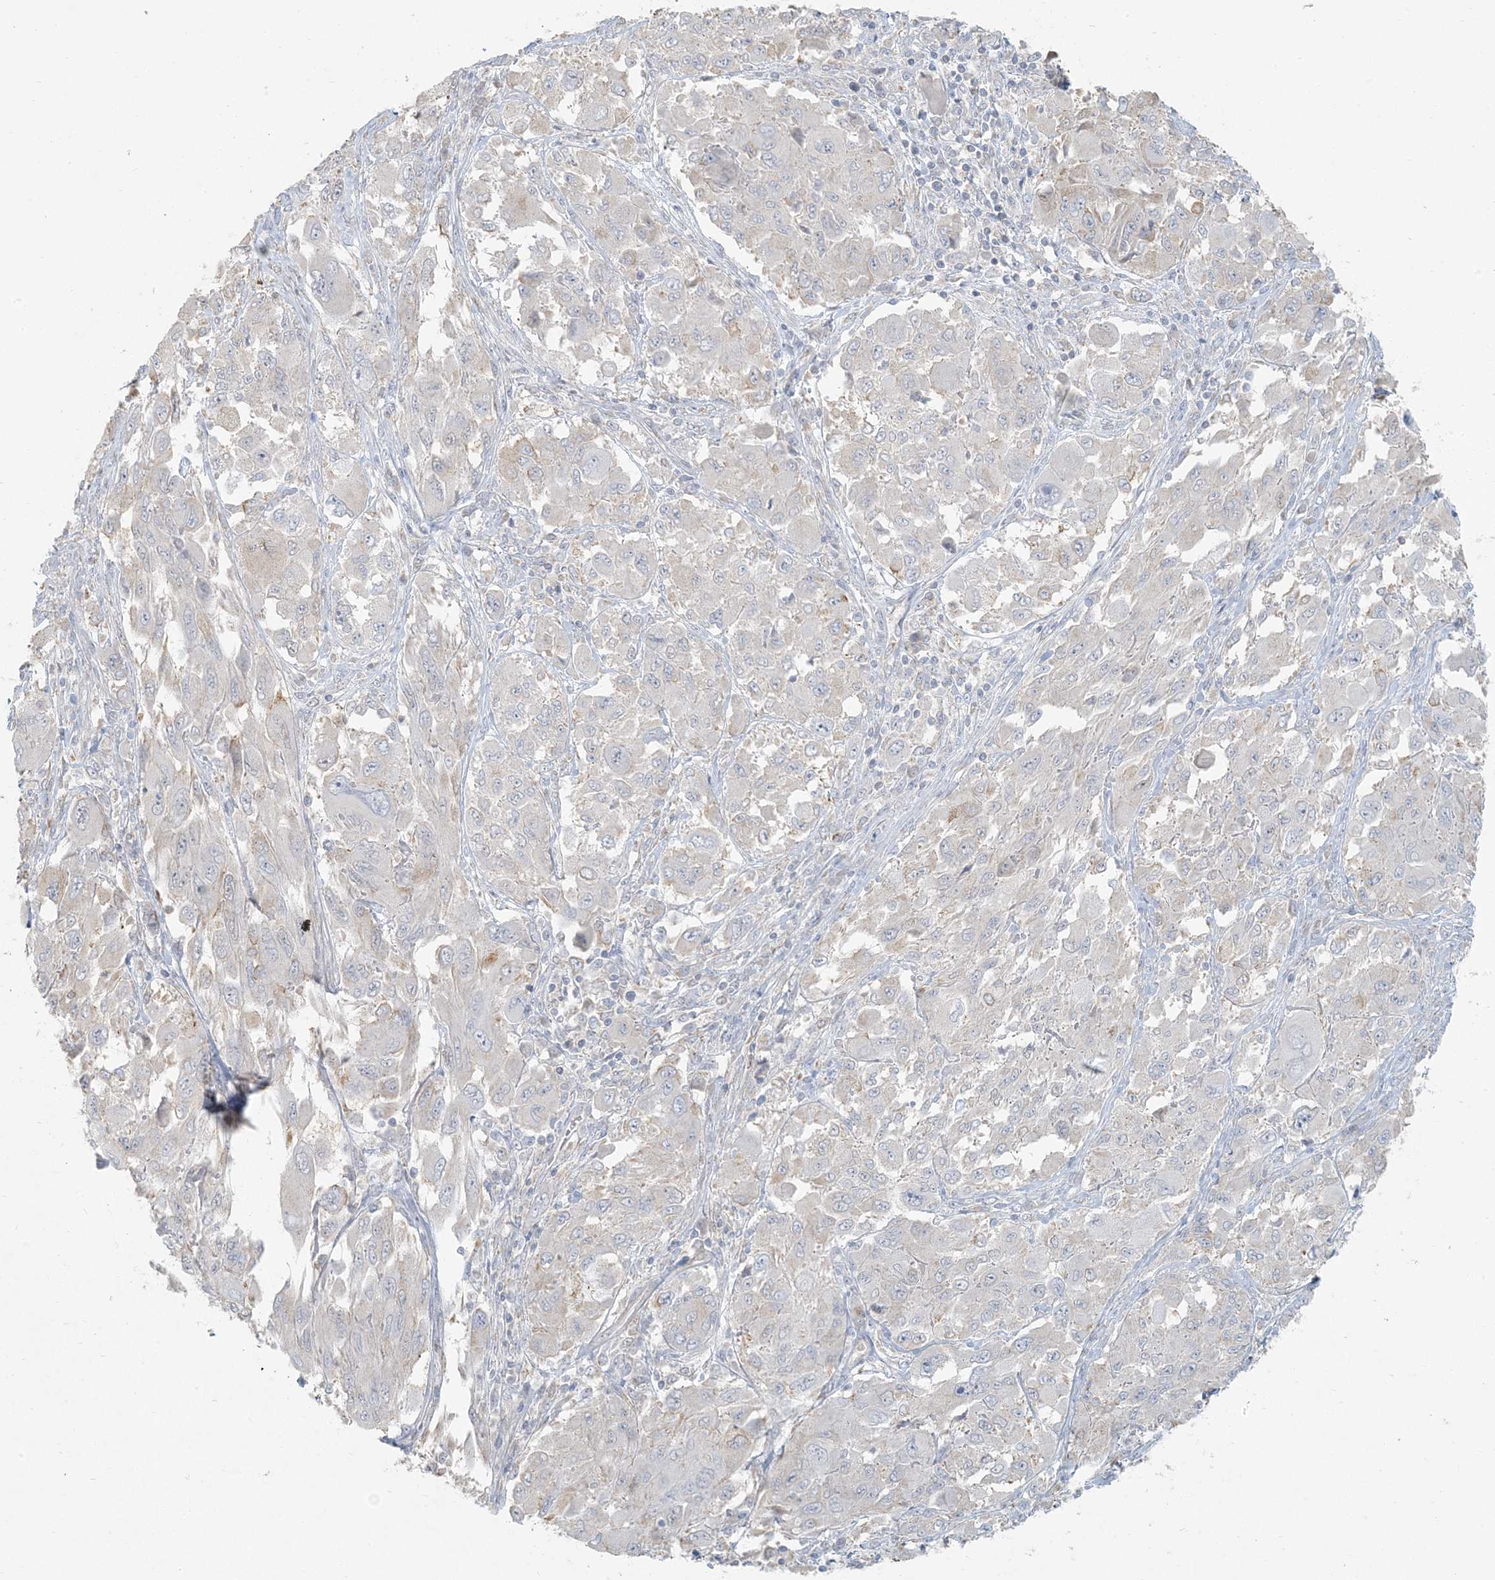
{"staining": {"intensity": "negative", "quantity": "none", "location": "none"}, "tissue": "melanoma", "cell_type": "Tumor cells", "image_type": "cancer", "snomed": [{"axis": "morphology", "description": "Malignant melanoma, NOS"}, {"axis": "topography", "description": "Skin"}], "caption": "Immunohistochemistry (IHC) micrograph of malignant melanoma stained for a protein (brown), which displays no positivity in tumor cells.", "gene": "HACL1", "patient": {"sex": "female", "age": 91}}